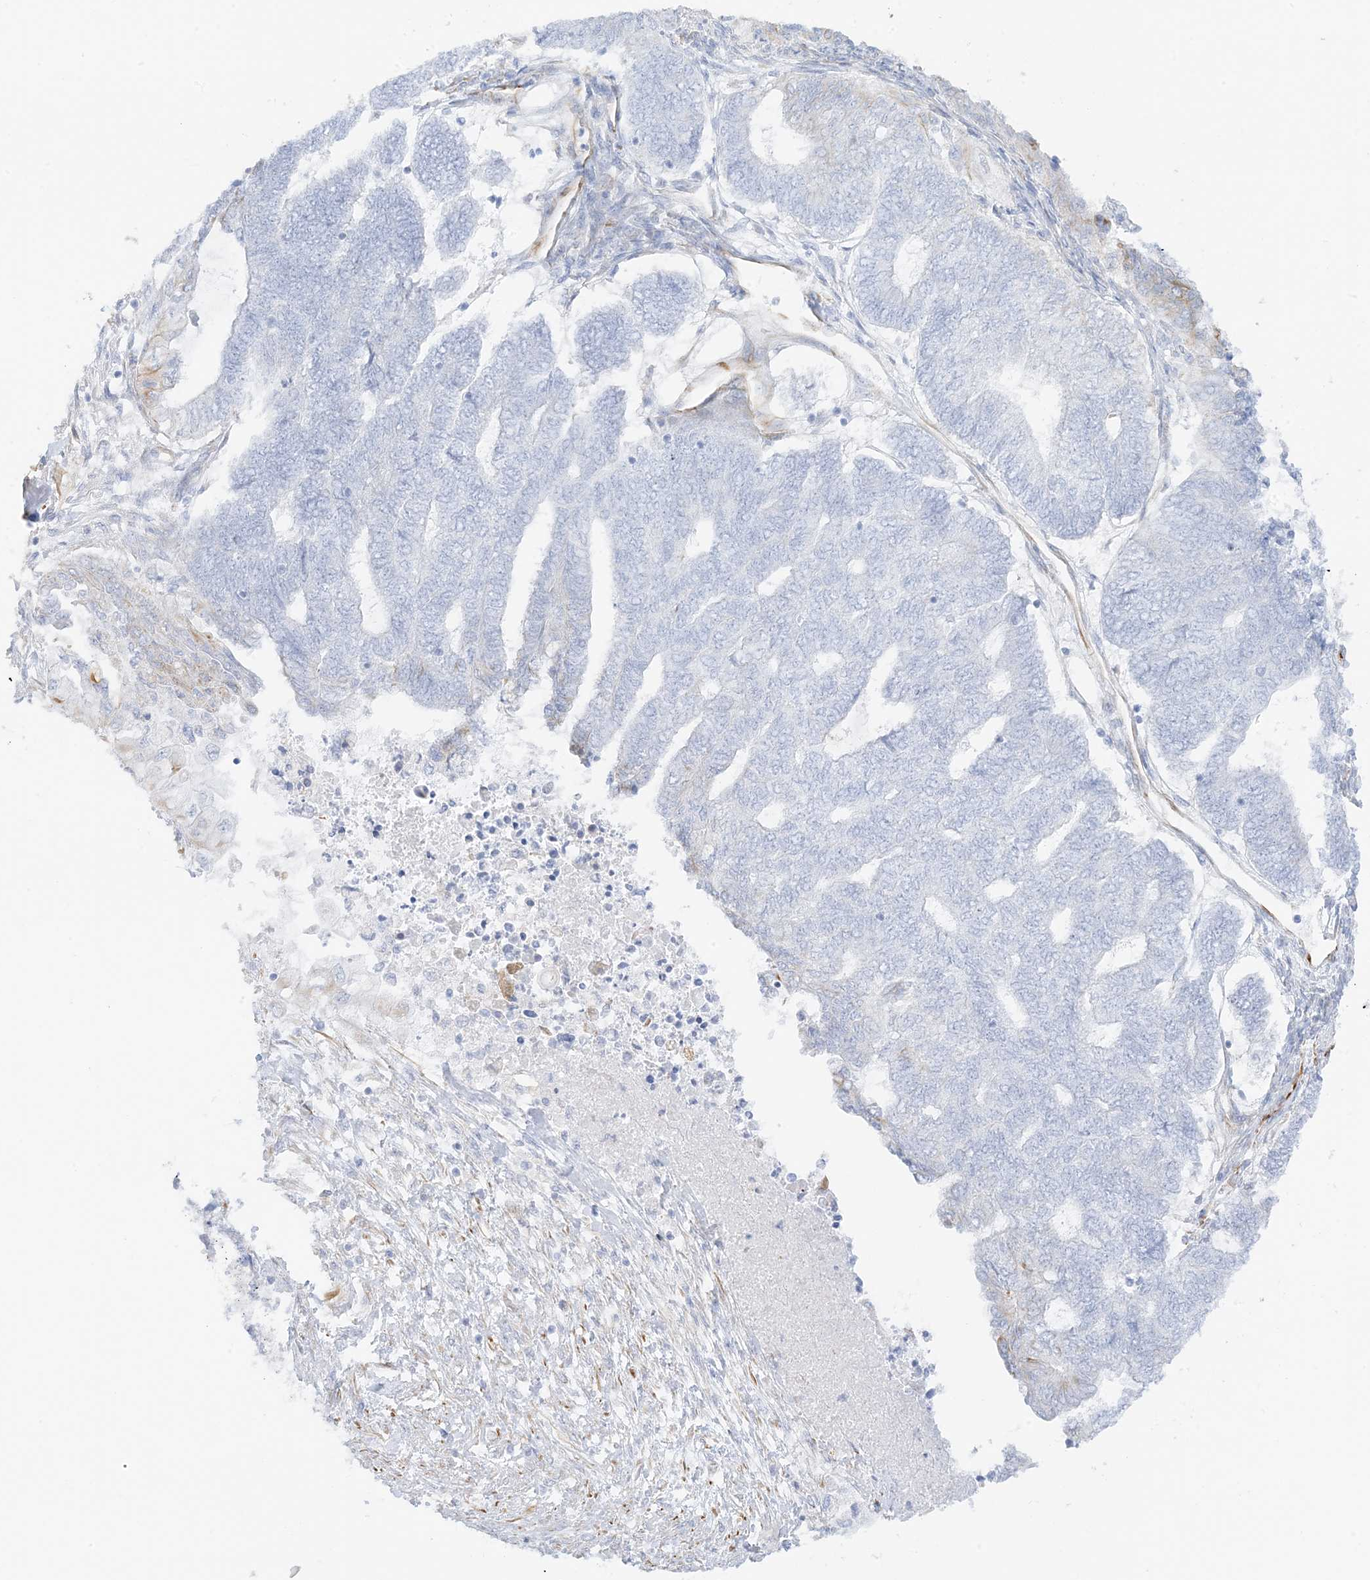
{"staining": {"intensity": "negative", "quantity": "none", "location": "none"}, "tissue": "endometrial cancer", "cell_type": "Tumor cells", "image_type": "cancer", "snomed": [{"axis": "morphology", "description": "Adenocarcinoma, NOS"}, {"axis": "topography", "description": "Uterus"}, {"axis": "topography", "description": "Endometrium"}], "caption": "Immunohistochemistry (IHC) histopathology image of human adenocarcinoma (endometrial) stained for a protein (brown), which shows no expression in tumor cells. (Immunohistochemistry (IHC), brightfield microscopy, high magnification).", "gene": "PID1", "patient": {"sex": "female", "age": 70}}